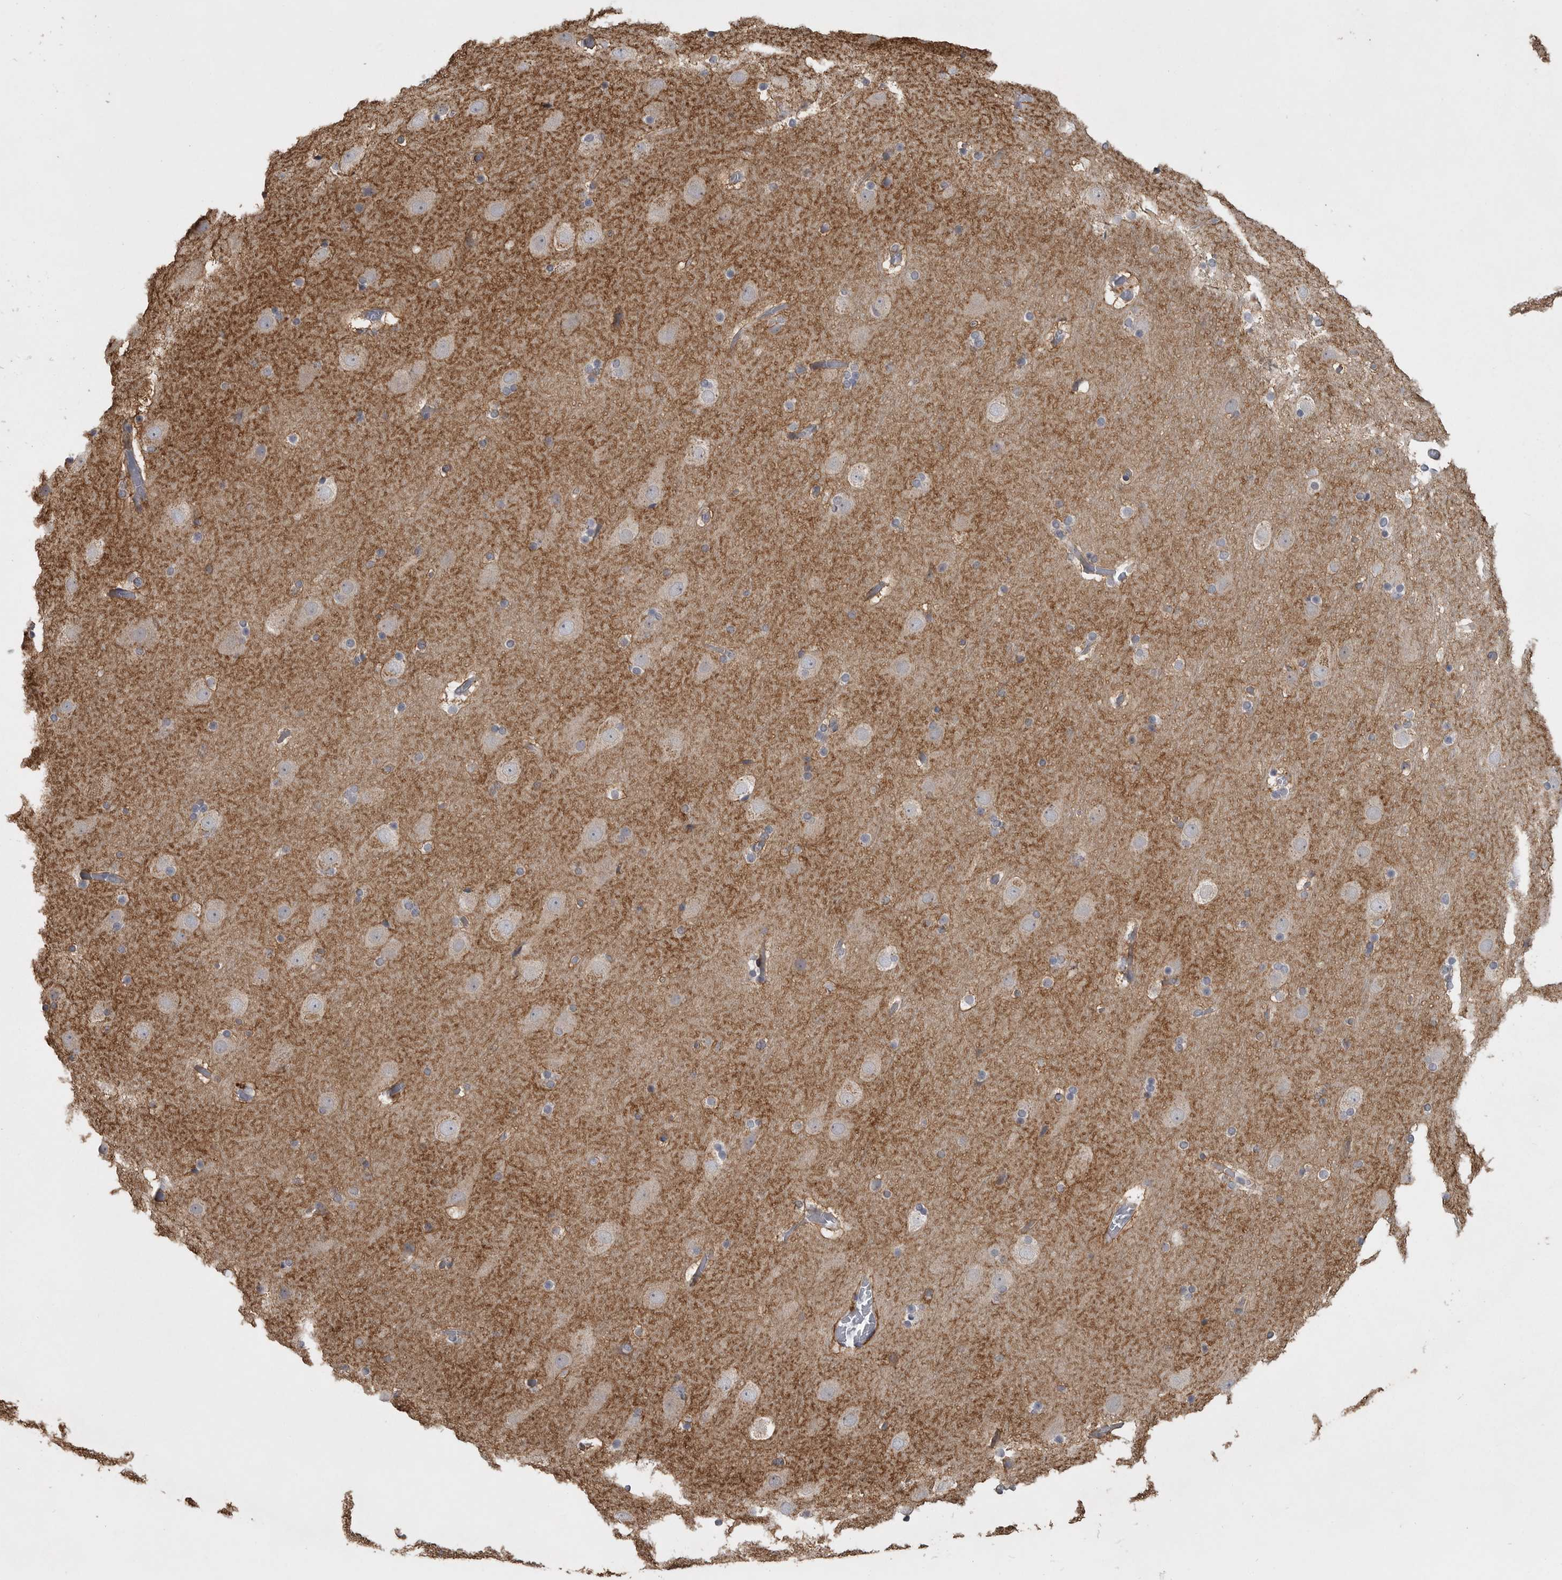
{"staining": {"intensity": "negative", "quantity": "none", "location": "none"}, "tissue": "cerebral cortex", "cell_type": "Endothelial cells", "image_type": "normal", "snomed": [{"axis": "morphology", "description": "Normal tissue, NOS"}, {"axis": "topography", "description": "Cerebral cortex"}], "caption": "Immunohistochemistry (IHC) of benign cerebral cortex exhibits no staining in endothelial cells. The staining was performed using DAB (3,3'-diaminobenzidine) to visualize the protein expression in brown, while the nuclei were stained in blue with hematoxylin (Magnification: 20x).", "gene": "PHF13", "patient": {"sex": "male", "age": 57}}